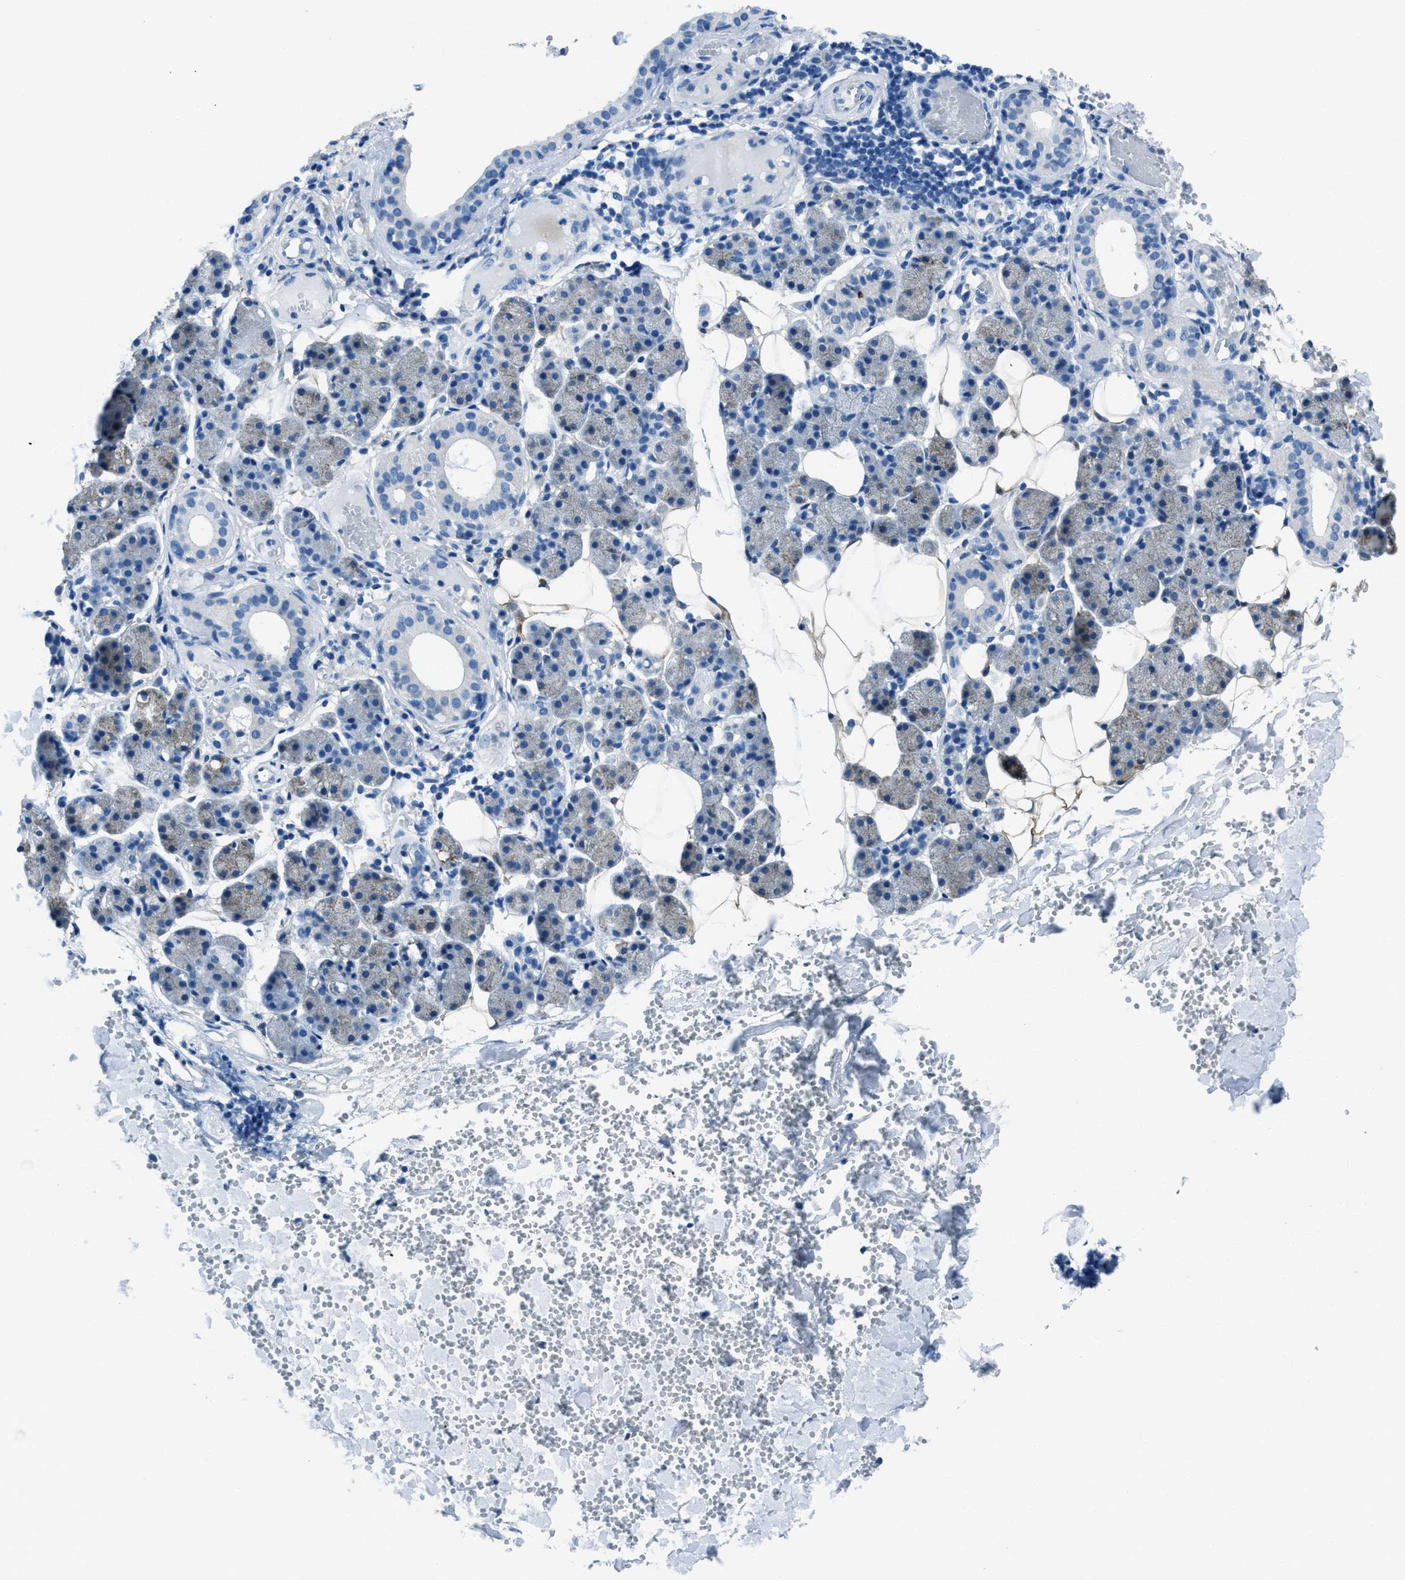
{"staining": {"intensity": "negative", "quantity": "none", "location": "none"}, "tissue": "salivary gland", "cell_type": "Glandular cells", "image_type": "normal", "snomed": [{"axis": "morphology", "description": "Normal tissue, NOS"}, {"axis": "topography", "description": "Salivary gland"}], "caption": "IHC photomicrograph of benign human salivary gland stained for a protein (brown), which demonstrates no expression in glandular cells. Brightfield microscopy of immunohistochemistry stained with DAB (brown) and hematoxylin (blue), captured at high magnification.", "gene": "AMACR", "patient": {"sex": "female", "age": 33}}